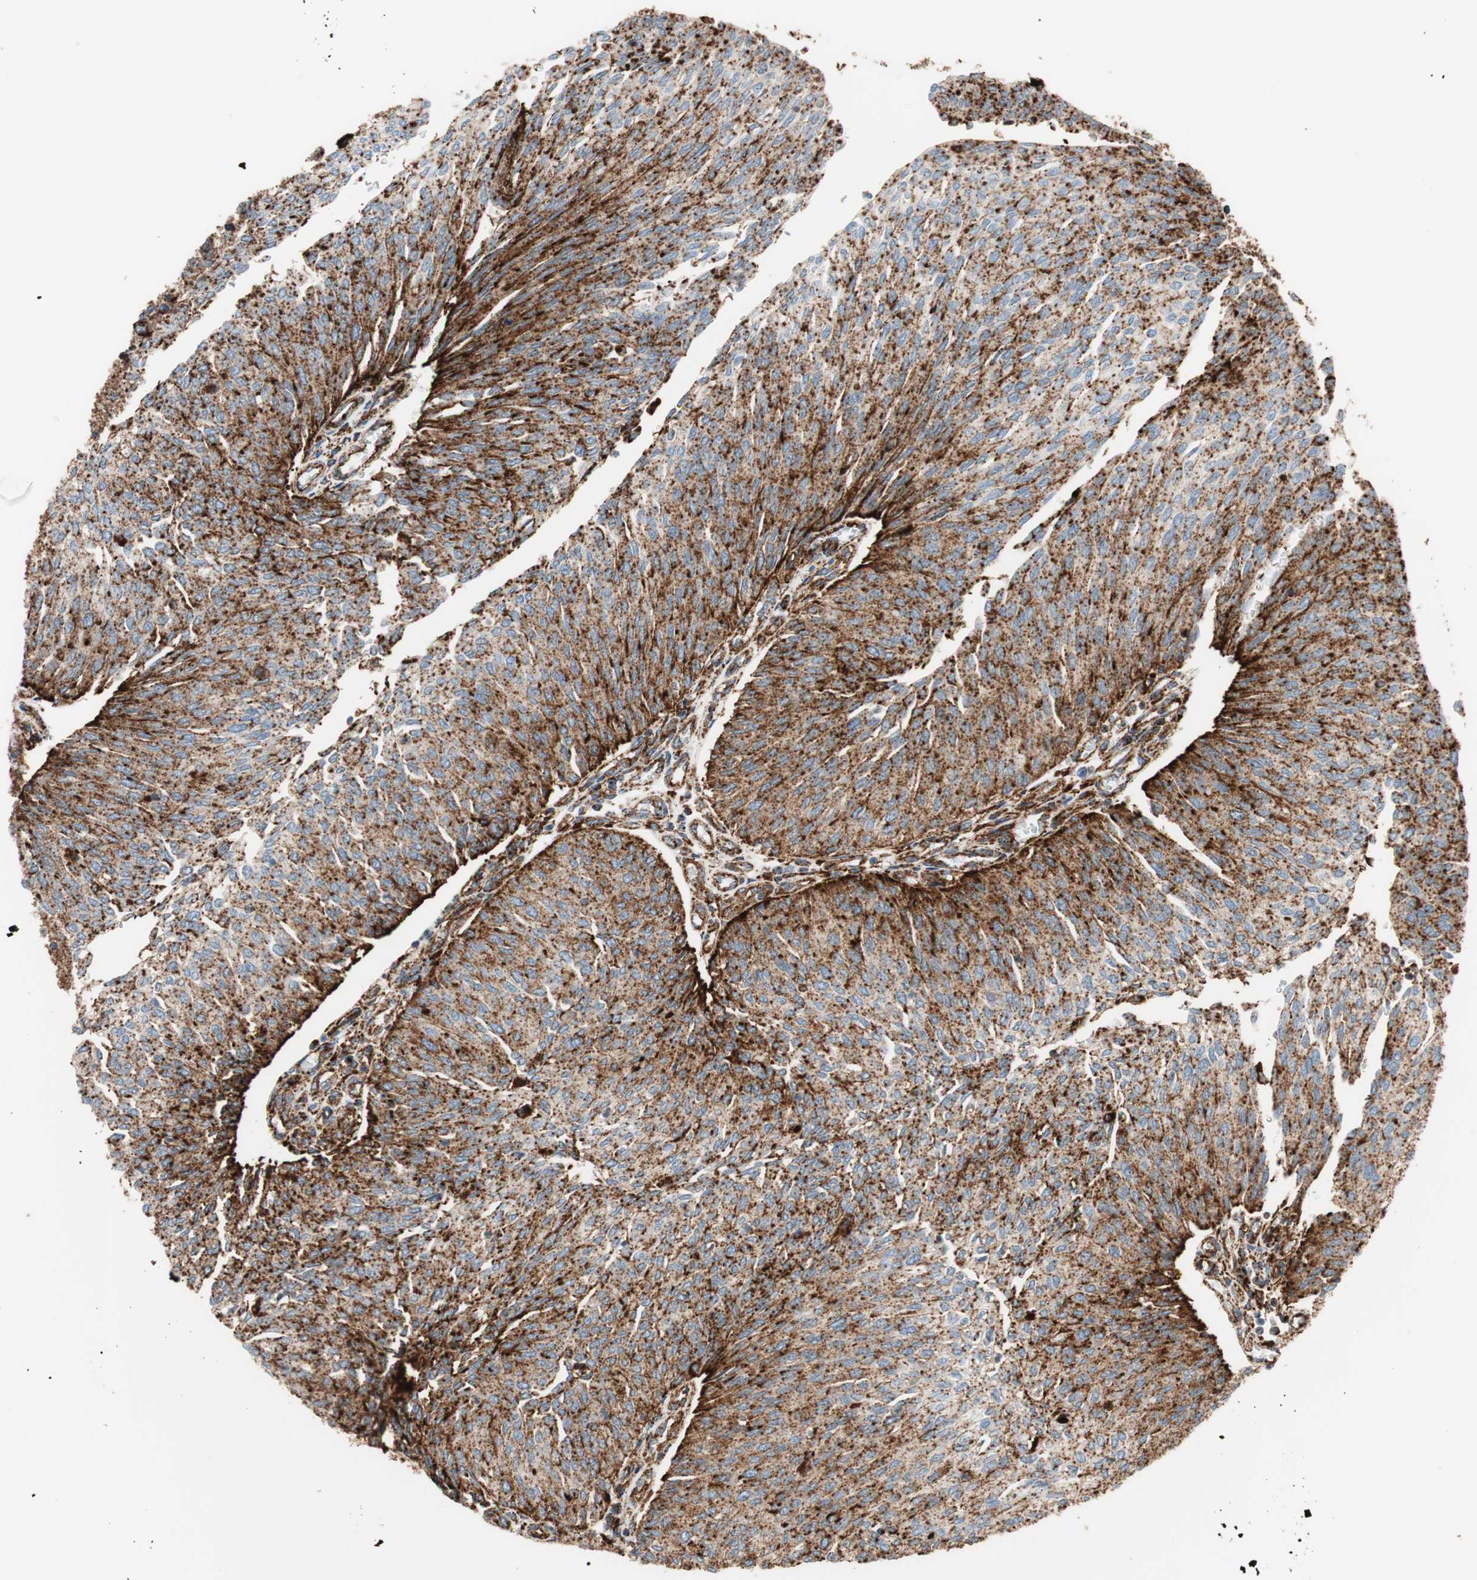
{"staining": {"intensity": "strong", "quantity": ">75%", "location": "cytoplasmic/membranous"}, "tissue": "urothelial cancer", "cell_type": "Tumor cells", "image_type": "cancer", "snomed": [{"axis": "morphology", "description": "Urothelial carcinoma, Low grade"}, {"axis": "topography", "description": "Urinary bladder"}], "caption": "Tumor cells demonstrate high levels of strong cytoplasmic/membranous expression in about >75% of cells in low-grade urothelial carcinoma.", "gene": "LAMP1", "patient": {"sex": "female", "age": 79}}